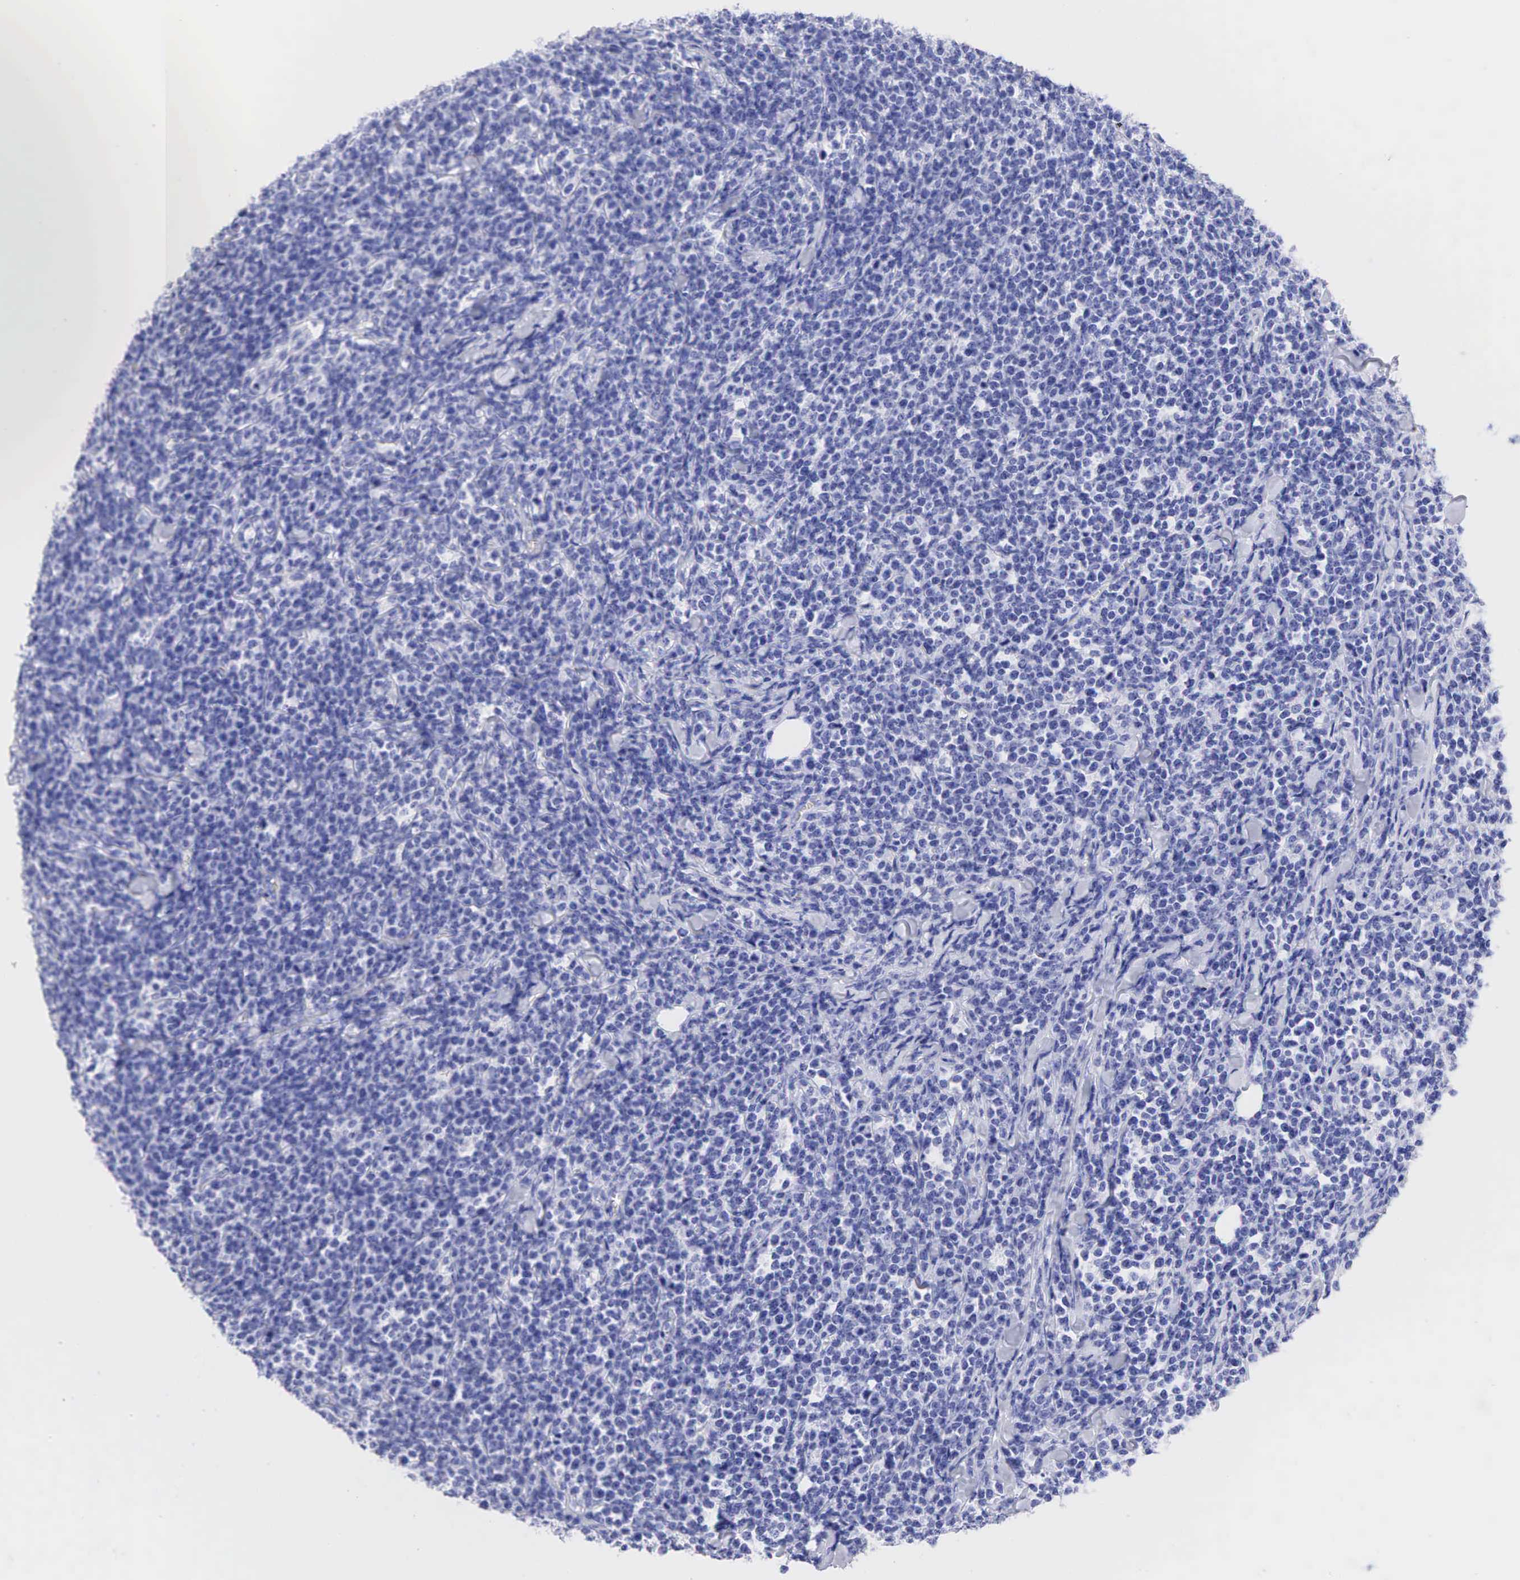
{"staining": {"intensity": "negative", "quantity": "none", "location": "none"}, "tissue": "lymphoma", "cell_type": "Tumor cells", "image_type": "cancer", "snomed": [{"axis": "morphology", "description": "Malignant lymphoma, non-Hodgkin's type, High grade"}, {"axis": "topography", "description": "Small intestine"}, {"axis": "topography", "description": "Colon"}], "caption": "The image displays no staining of tumor cells in high-grade malignant lymphoma, non-Hodgkin's type.", "gene": "KRT14", "patient": {"sex": "male", "age": 8}}